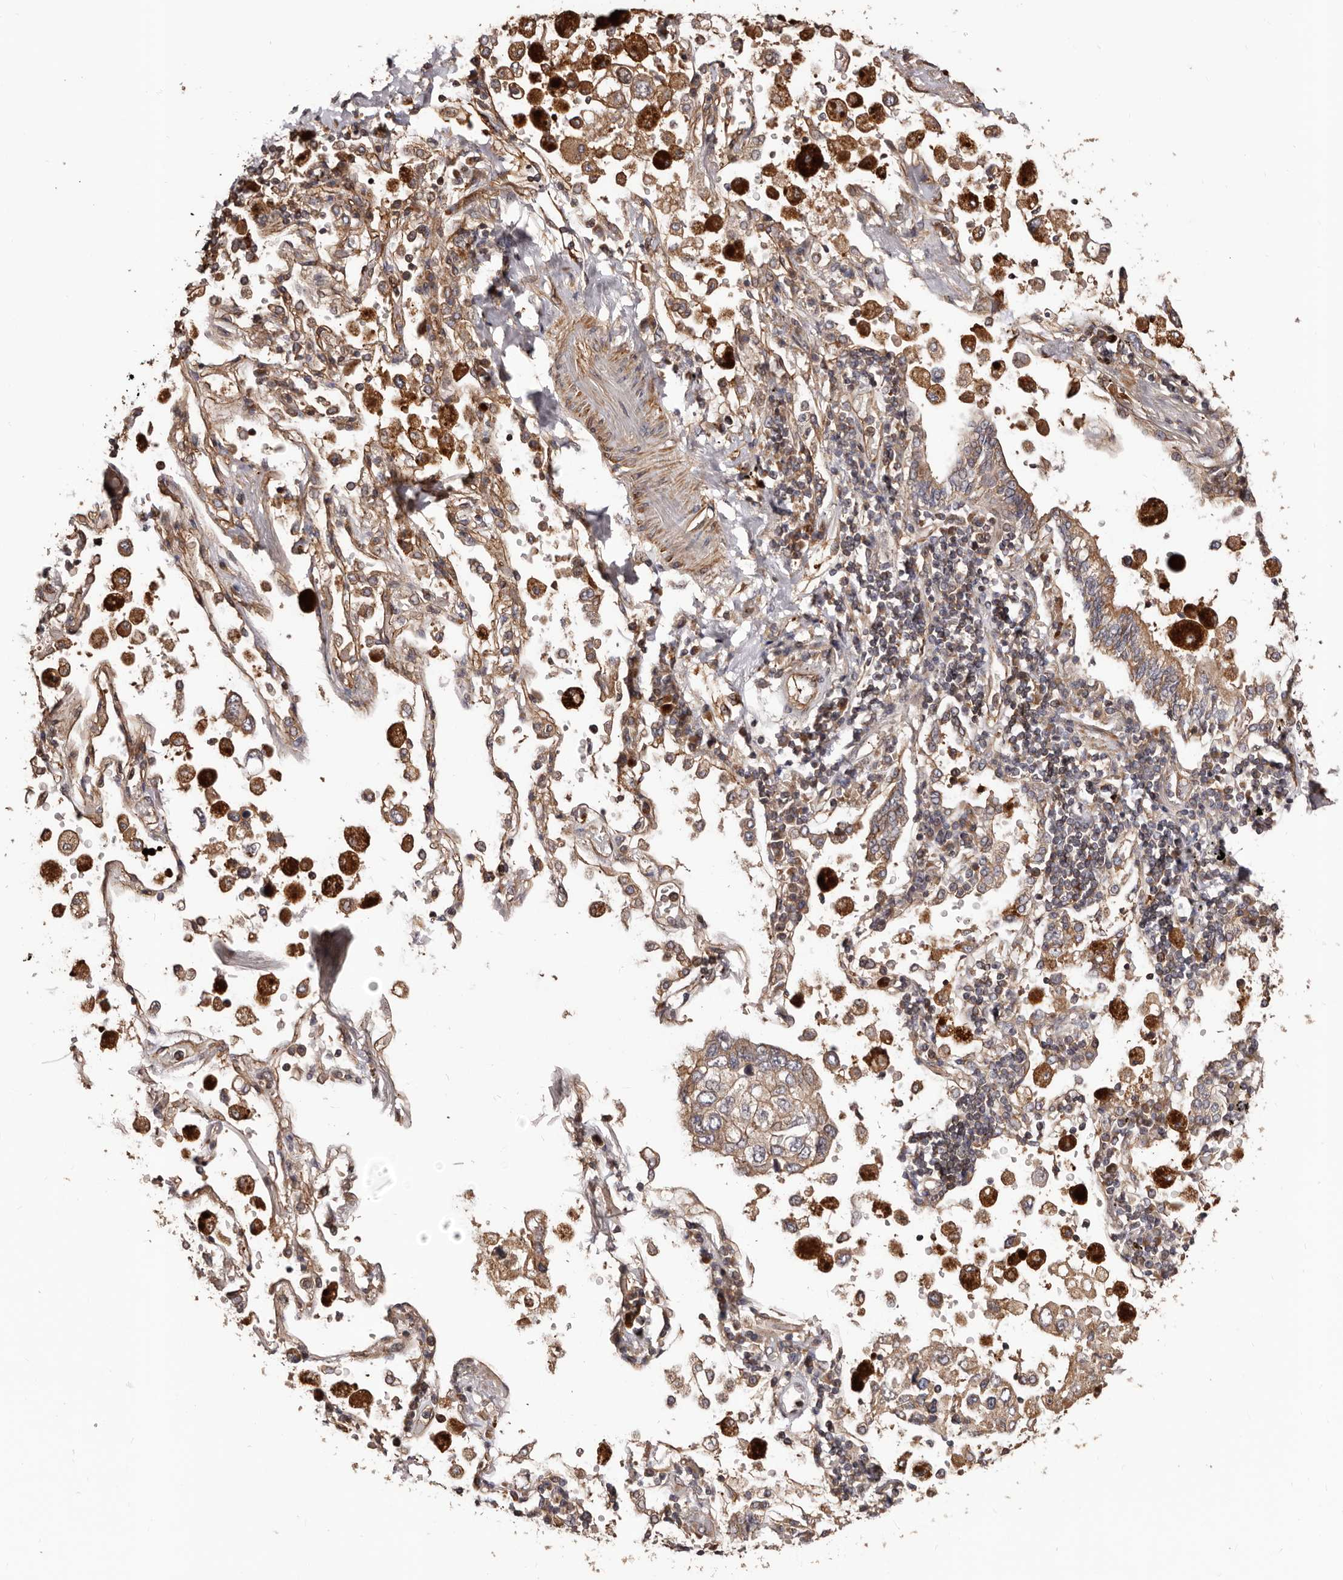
{"staining": {"intensity": "moderate", "quantity": ">75%", "location": "cytoplasmic/membranous"}, "tissue": "lung cancer", "cell_type": "Tumor cells", "image_type": "cancer", "snomed": [{"axis": "morphology", "description": "Adenocarcinoma, NOS"}, {"axis": "topography", "description": "Lung"}], "caption": "The image reveals a brown stain indicating the presence of a protein in the cytoplasmic/membranous of tumor cells in lung cancer (adenocarcinoma).", "gene": "GTPBP1", "patient": {"sex": "male", "age": 63}}